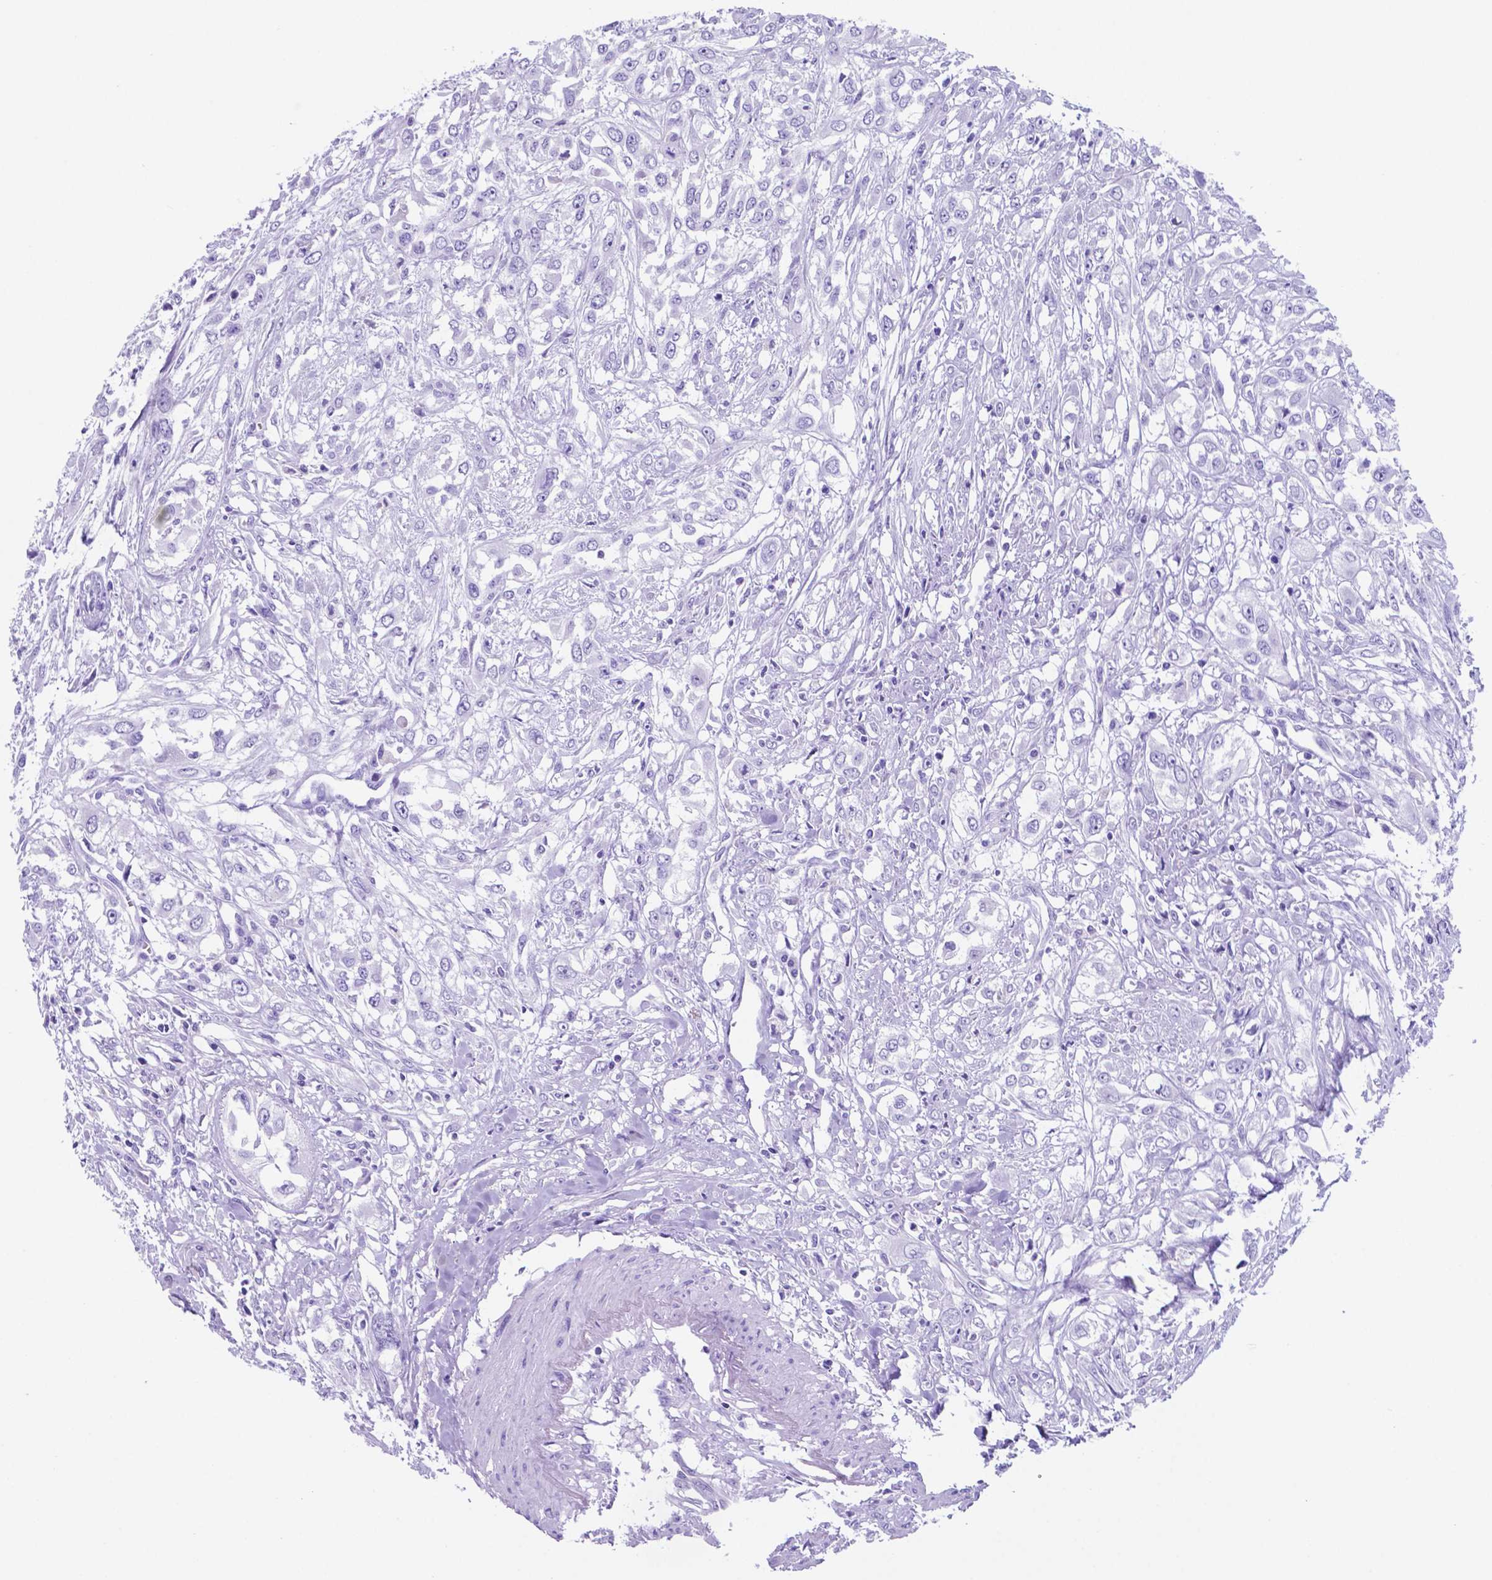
{"staining": {"intensity": "negative", "quantity": "none", "location": "none"}, "tissue": "urothelial cancer", "cell_type": "Tumor cells", "image_type": "cancer", "snomed": [{"axis": "morphology", "description": "Urothelial carcinoma, High grade"}, {"axis": "topography", "description": "Urinary bladder"}], "caption": "IHC photomicrograph of neoplastic tissue: human urothelial carcinoma (high-grade) stained with DAB reveals no significant protein staining in tumor cells.", "gene": "DNAAF8", "patient": {"sex": "male", "age": 67}}